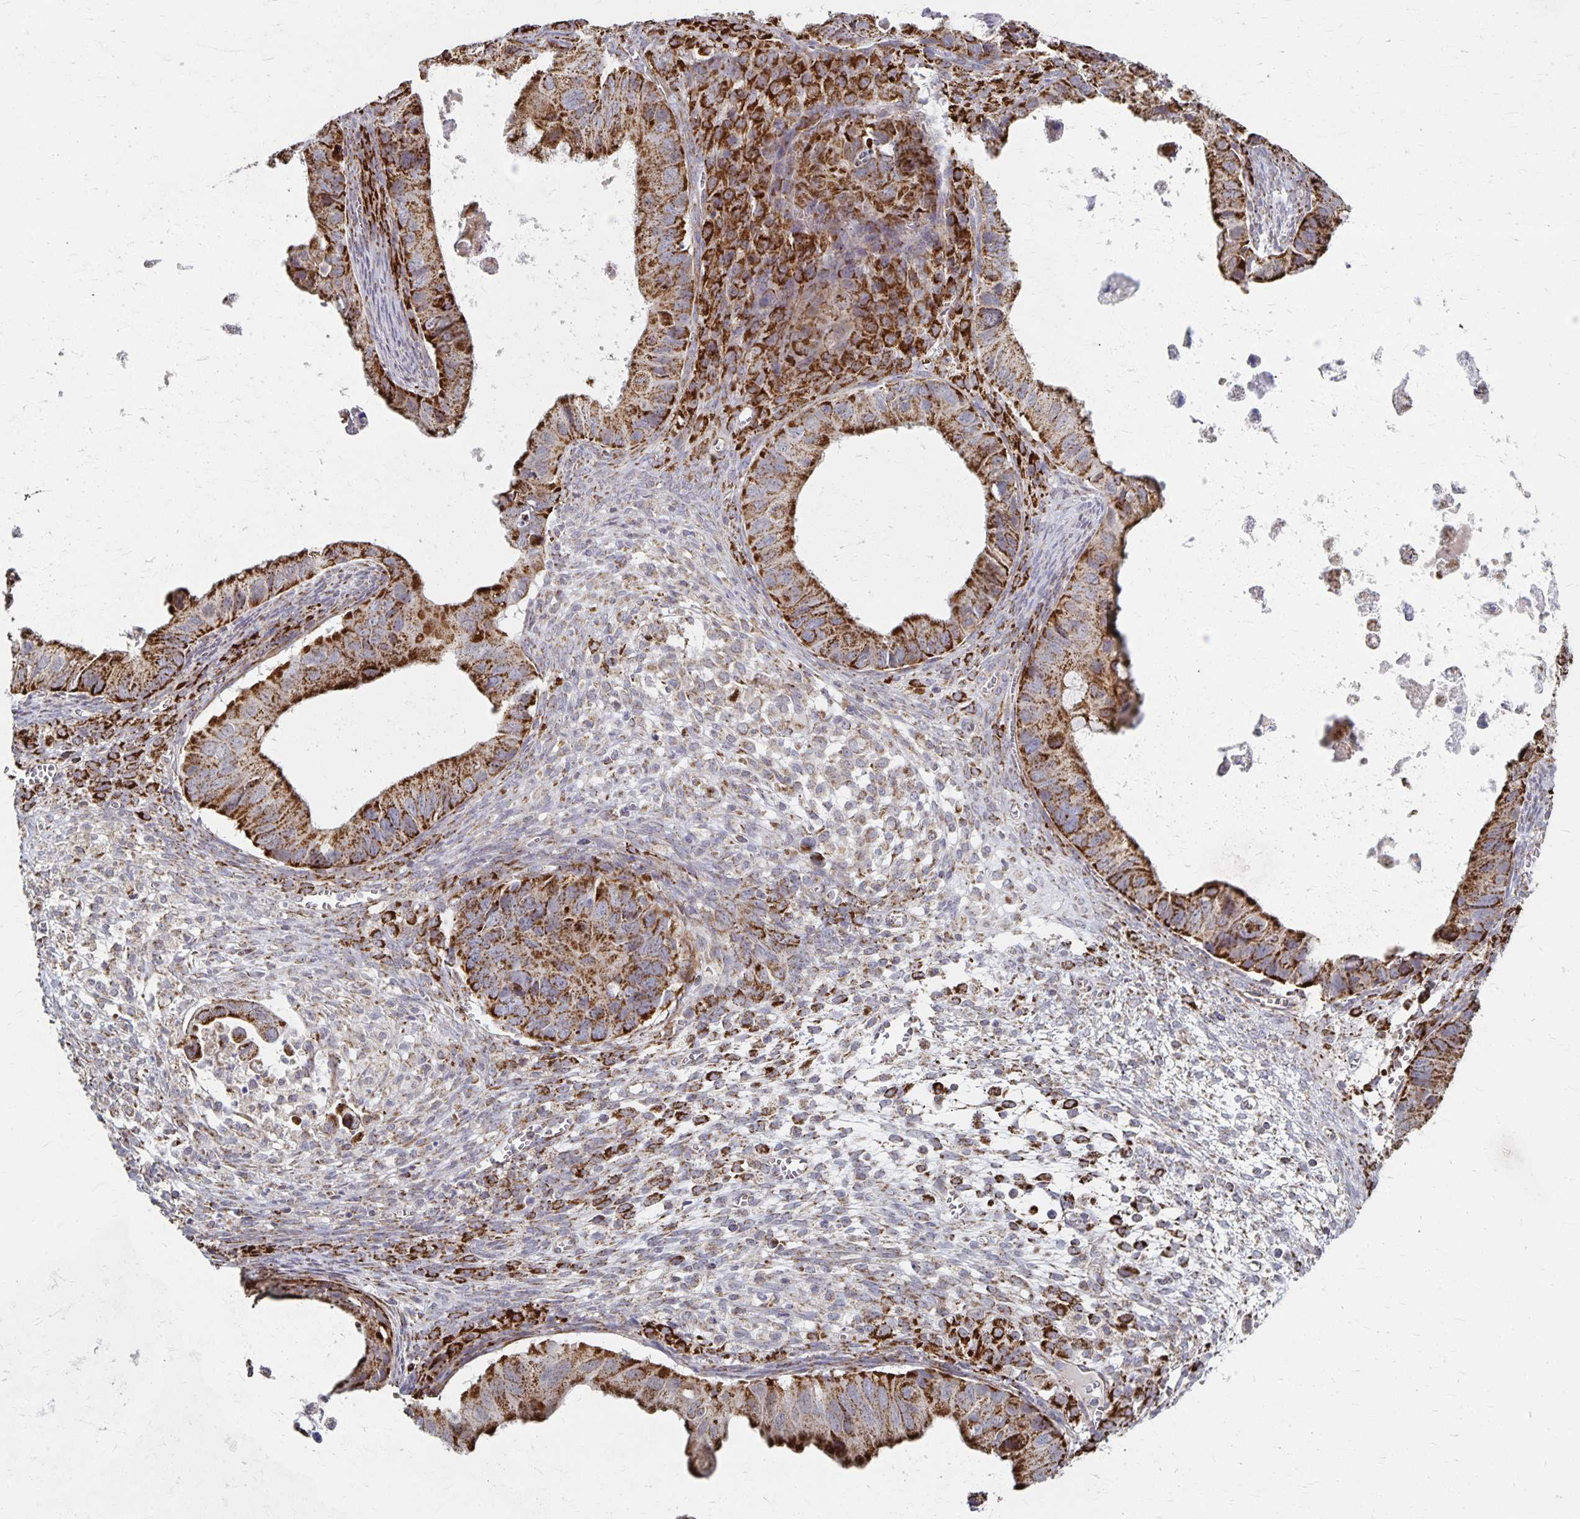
{"staining": {"intensity": "strong", "quantity": ">75%", "location": "cytoplasmic/membranous"}, "tissue": "ovarian cancer", "cell_type": "Tumor cells", "image_type": "cancer", "snomed": [{"axis": "morphology", "description": "Cystadenocarcinoma, mucinous, NOS"}, {"axis": "topography", "description": "Ovary"}], "caption": "The image displays staining of ovarian cancer (mucinous cystadenocarcinoma), revealing strong cytoplasmic/membranous protein expression (brown color) within tumor cells.", "gene": "DYRK4", "patient": {"sex": "female", "age": 64}}